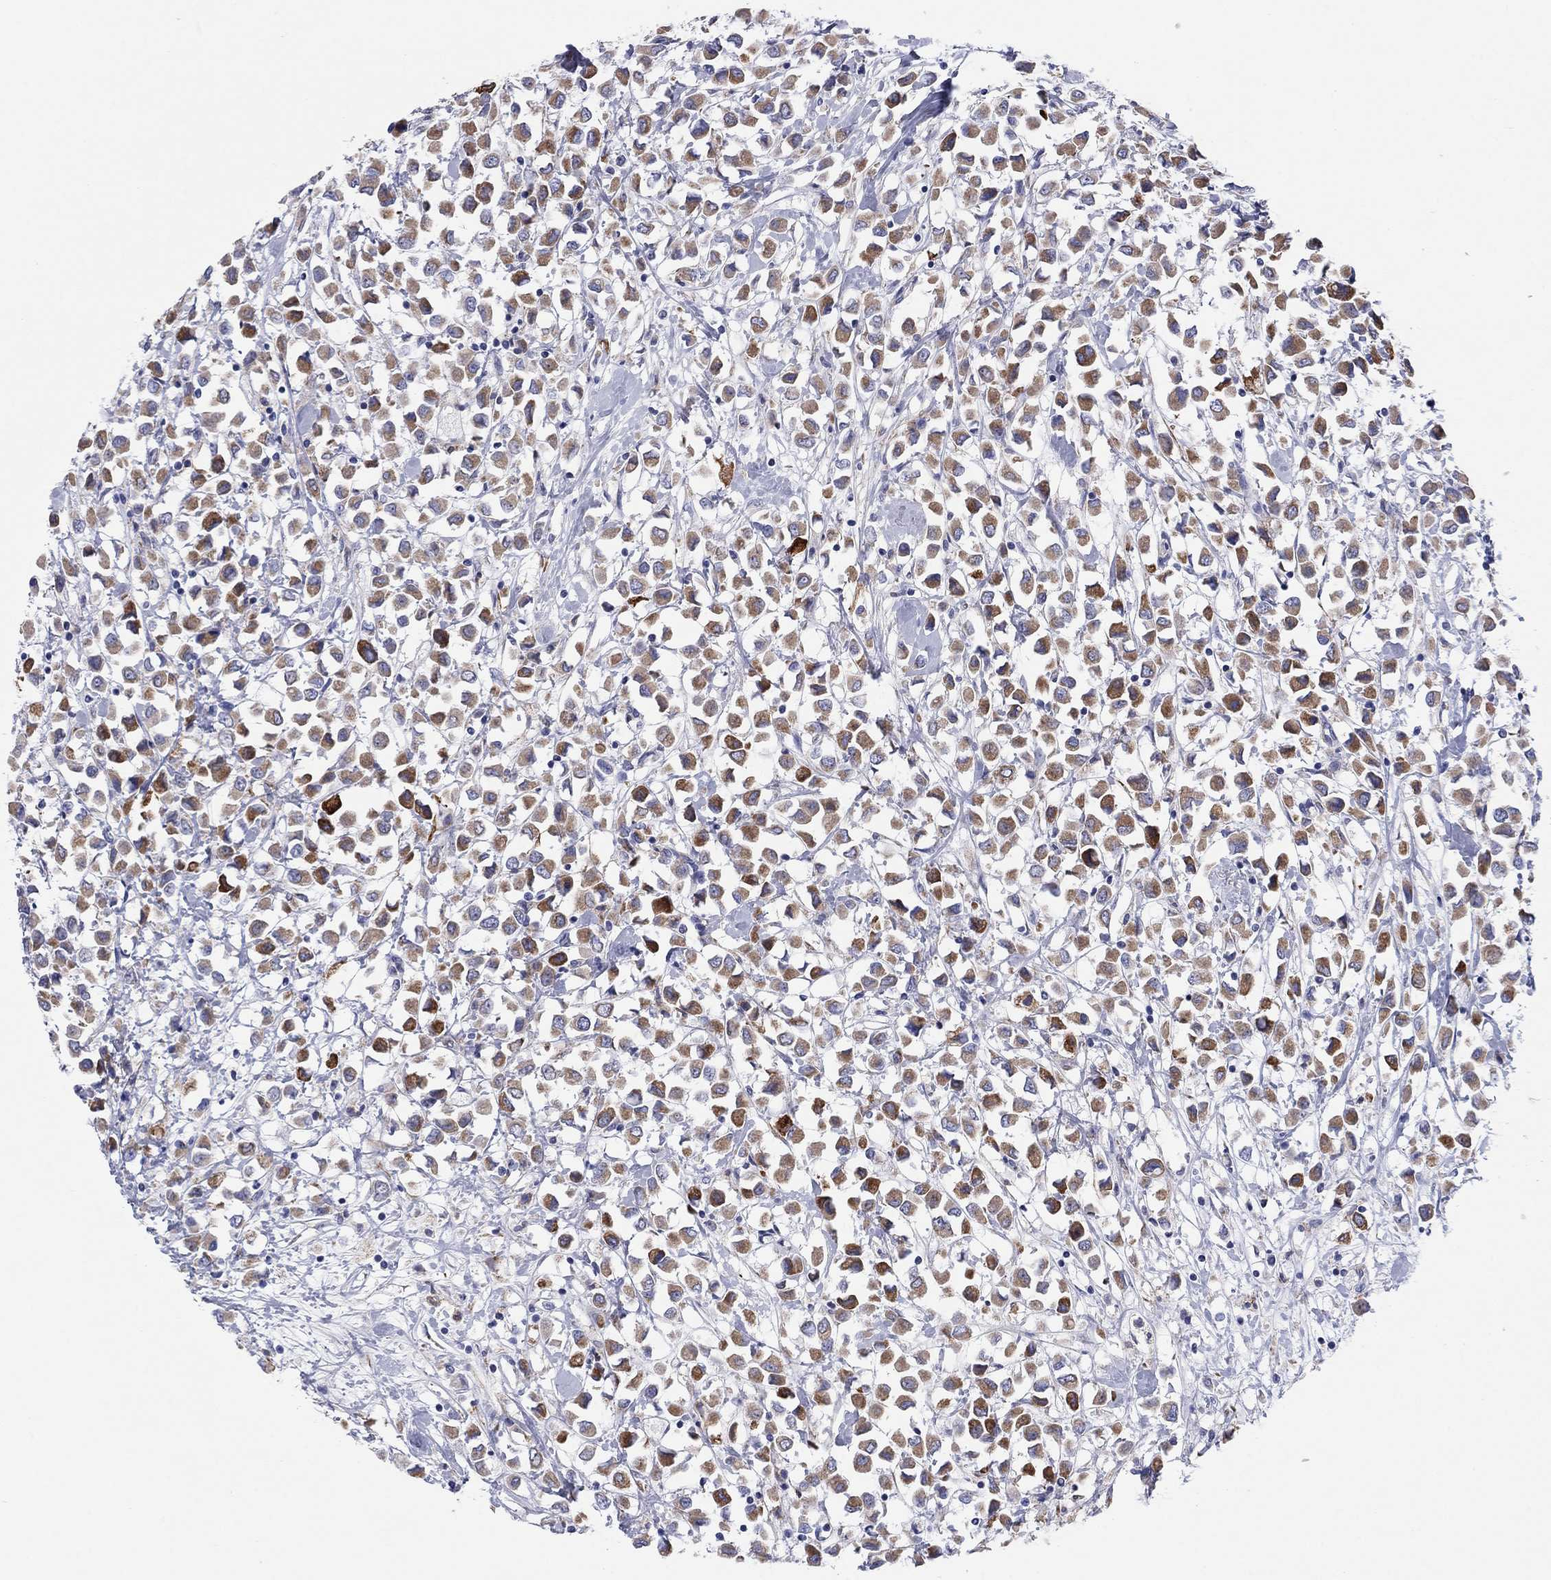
{"staining": {"intensity": "moderate", "quantity": ">75%", "location": "cytoplasmic/membranous"}, "tissue": "breast cancer", "cell_type": "Tumor cells", "image_type": "cancer", "snomed": [{"axis": "morphology", "description": "Duct carcinoma"}, {"axis": "topography", "description": "Breast"}], "caption": "Immunohistochemistry (DAB (3,3'-diaminobenzidine)) staining of breast cancer exhibits moderate cytoplasmic/membranous protein expression in approximately >75% of tumor cells.", "gene": "MGST3", "patient": {"sex": "female", "age": 61}}